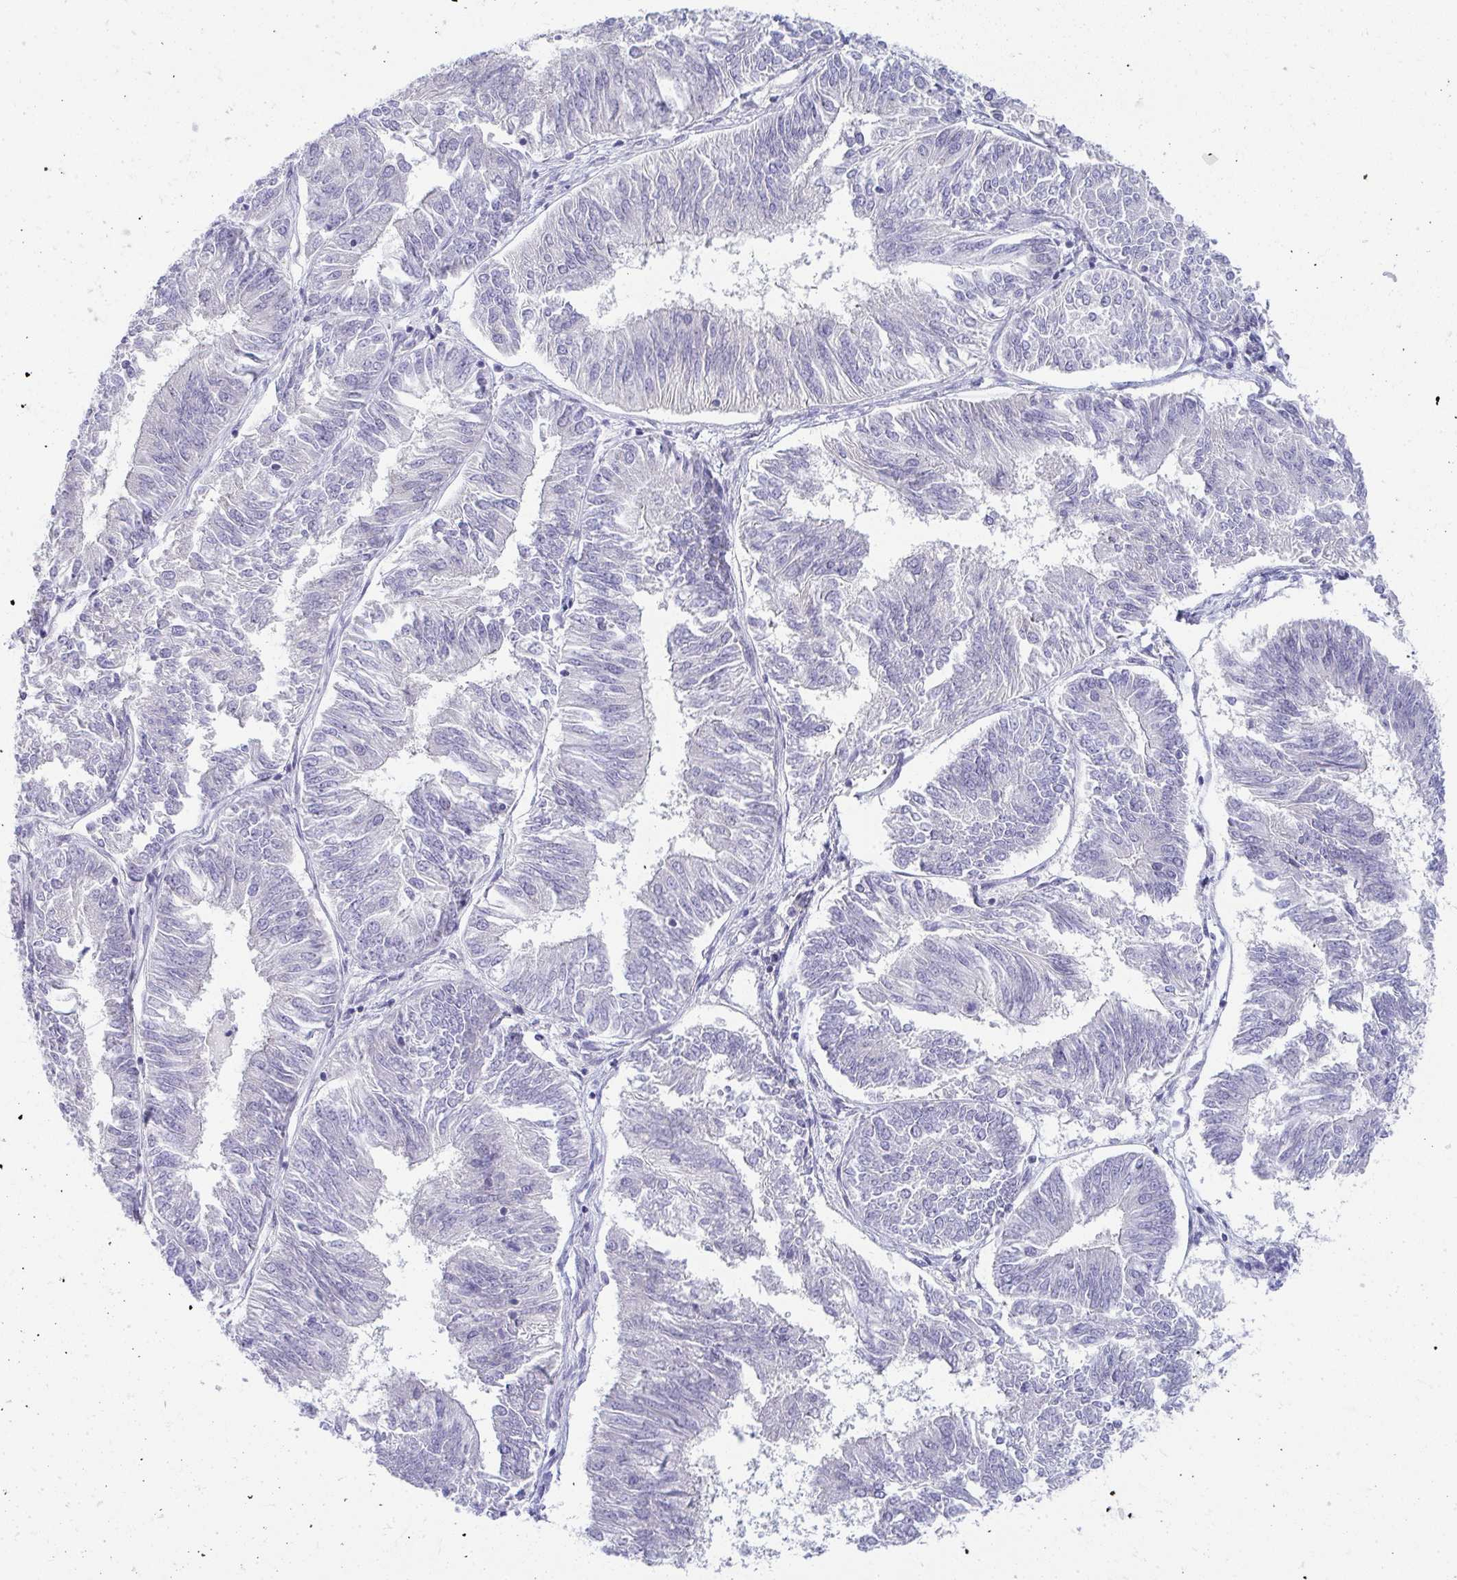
{"staining": {"intensity": "negative", "quantity": "none", "location": "none"}, "tissue": "endometrial cancer", "cell_type": "Tumor cells", "image_type": "cancer", "snomed": [{"axis": "morphology", "description": "Adenocarcinoma, NOS"}, {"axis": "topography", "description": "Endometrium"}], "caption": "This is a image of immunohistochemistry (IHC) staining of endometrial cancer, which shows no positivity in tumor cells.", "gene": "EID3", "patient": {"sex": "female", "age": 58}}